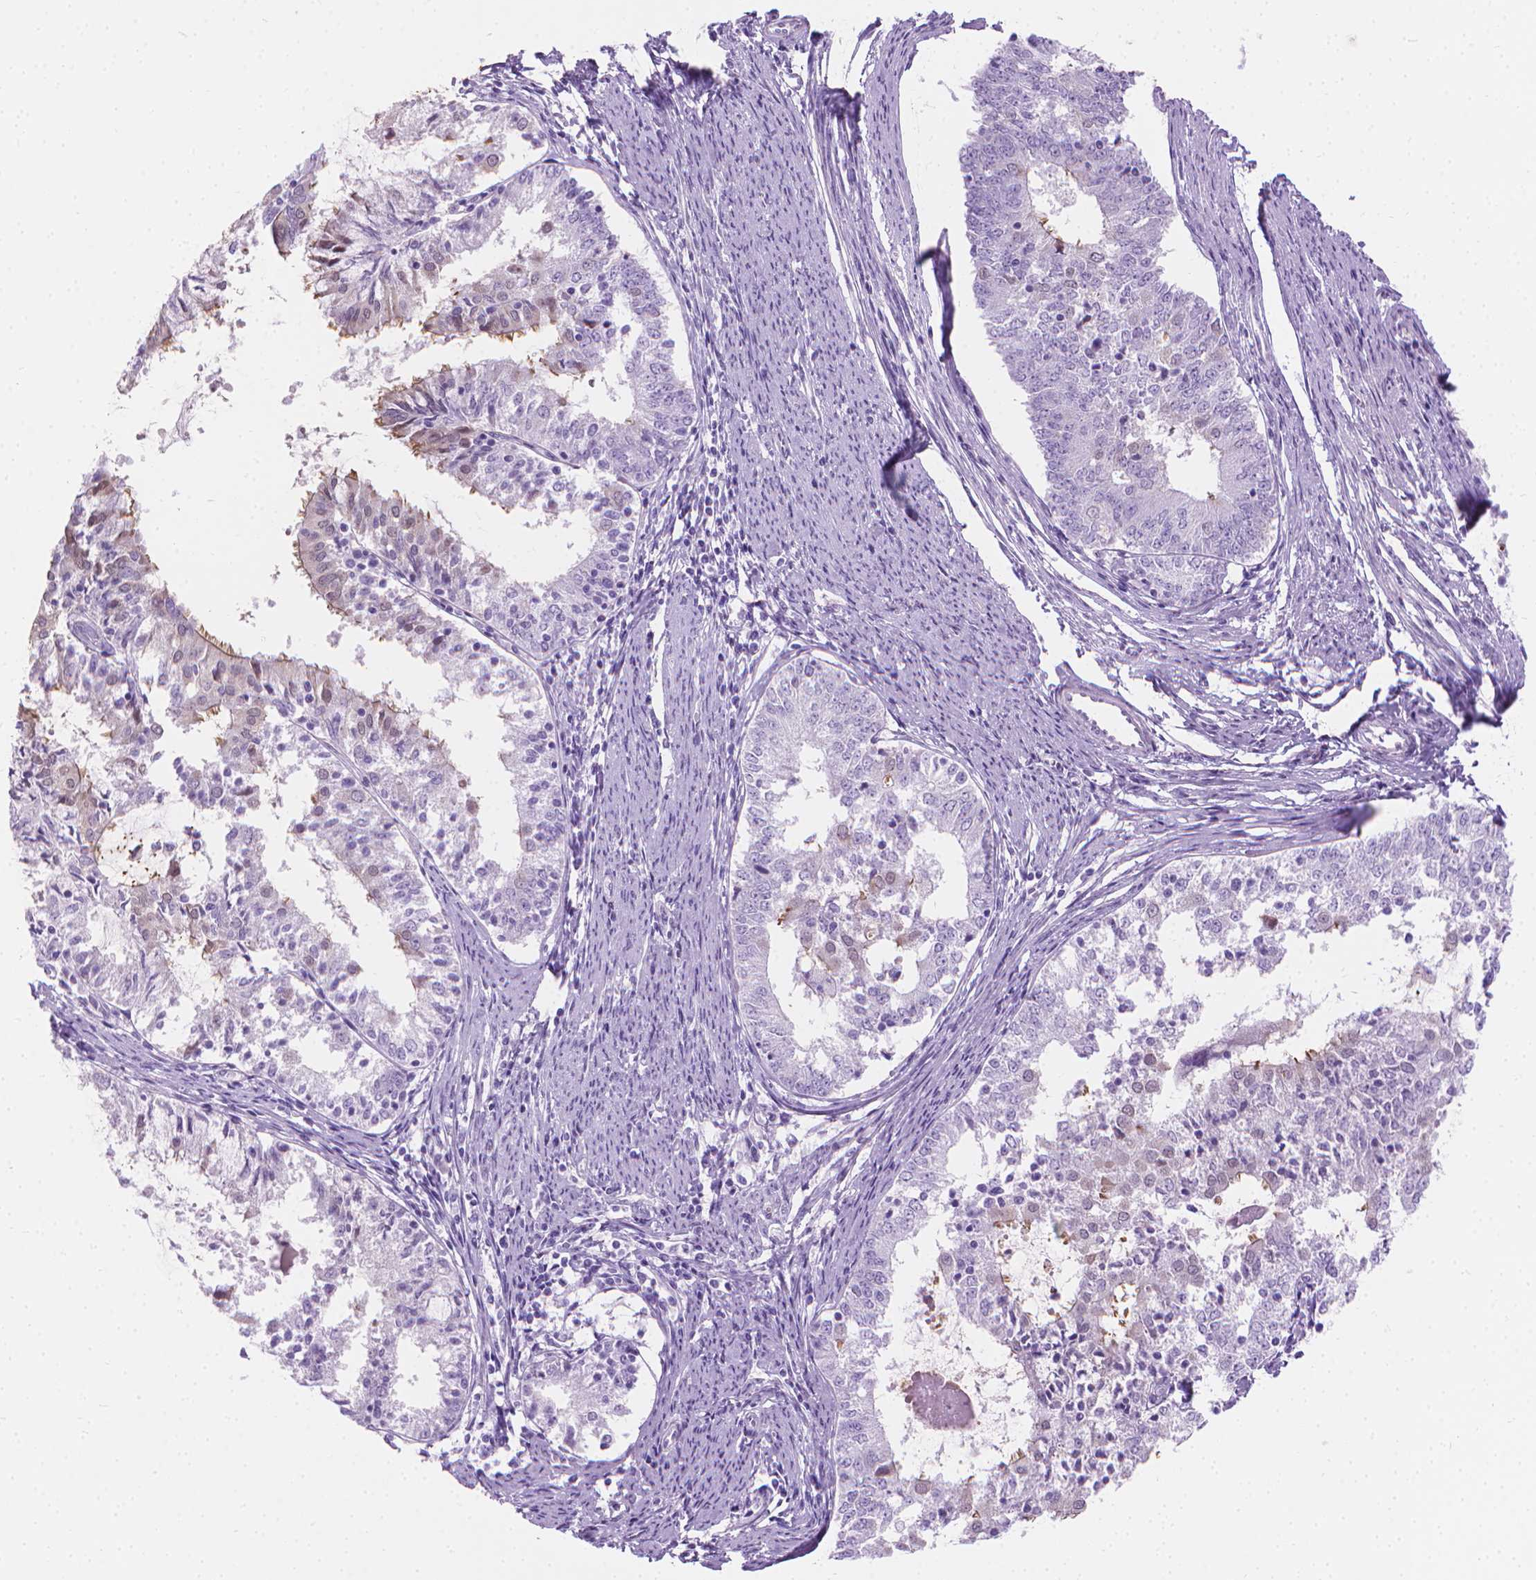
{"staining": {"intensity": "negative", "quantity": "none", "location": "none"}, "tissue": "endometrial cancer", "cell_type": "Tumor cells", "image_type": "cancer", "snomed": [{"axis": "morphology", "description": "Adenocarcinoma, NOS"}, {"axis": "topography", "description": "Endometrium"}], "caption": "Immunohistochemistry of human endometrial adenocarcinoma exhibits no staining in tumor cells.", "gene": "CFAP52", "patient": {"sex": "female", "age": 57}}